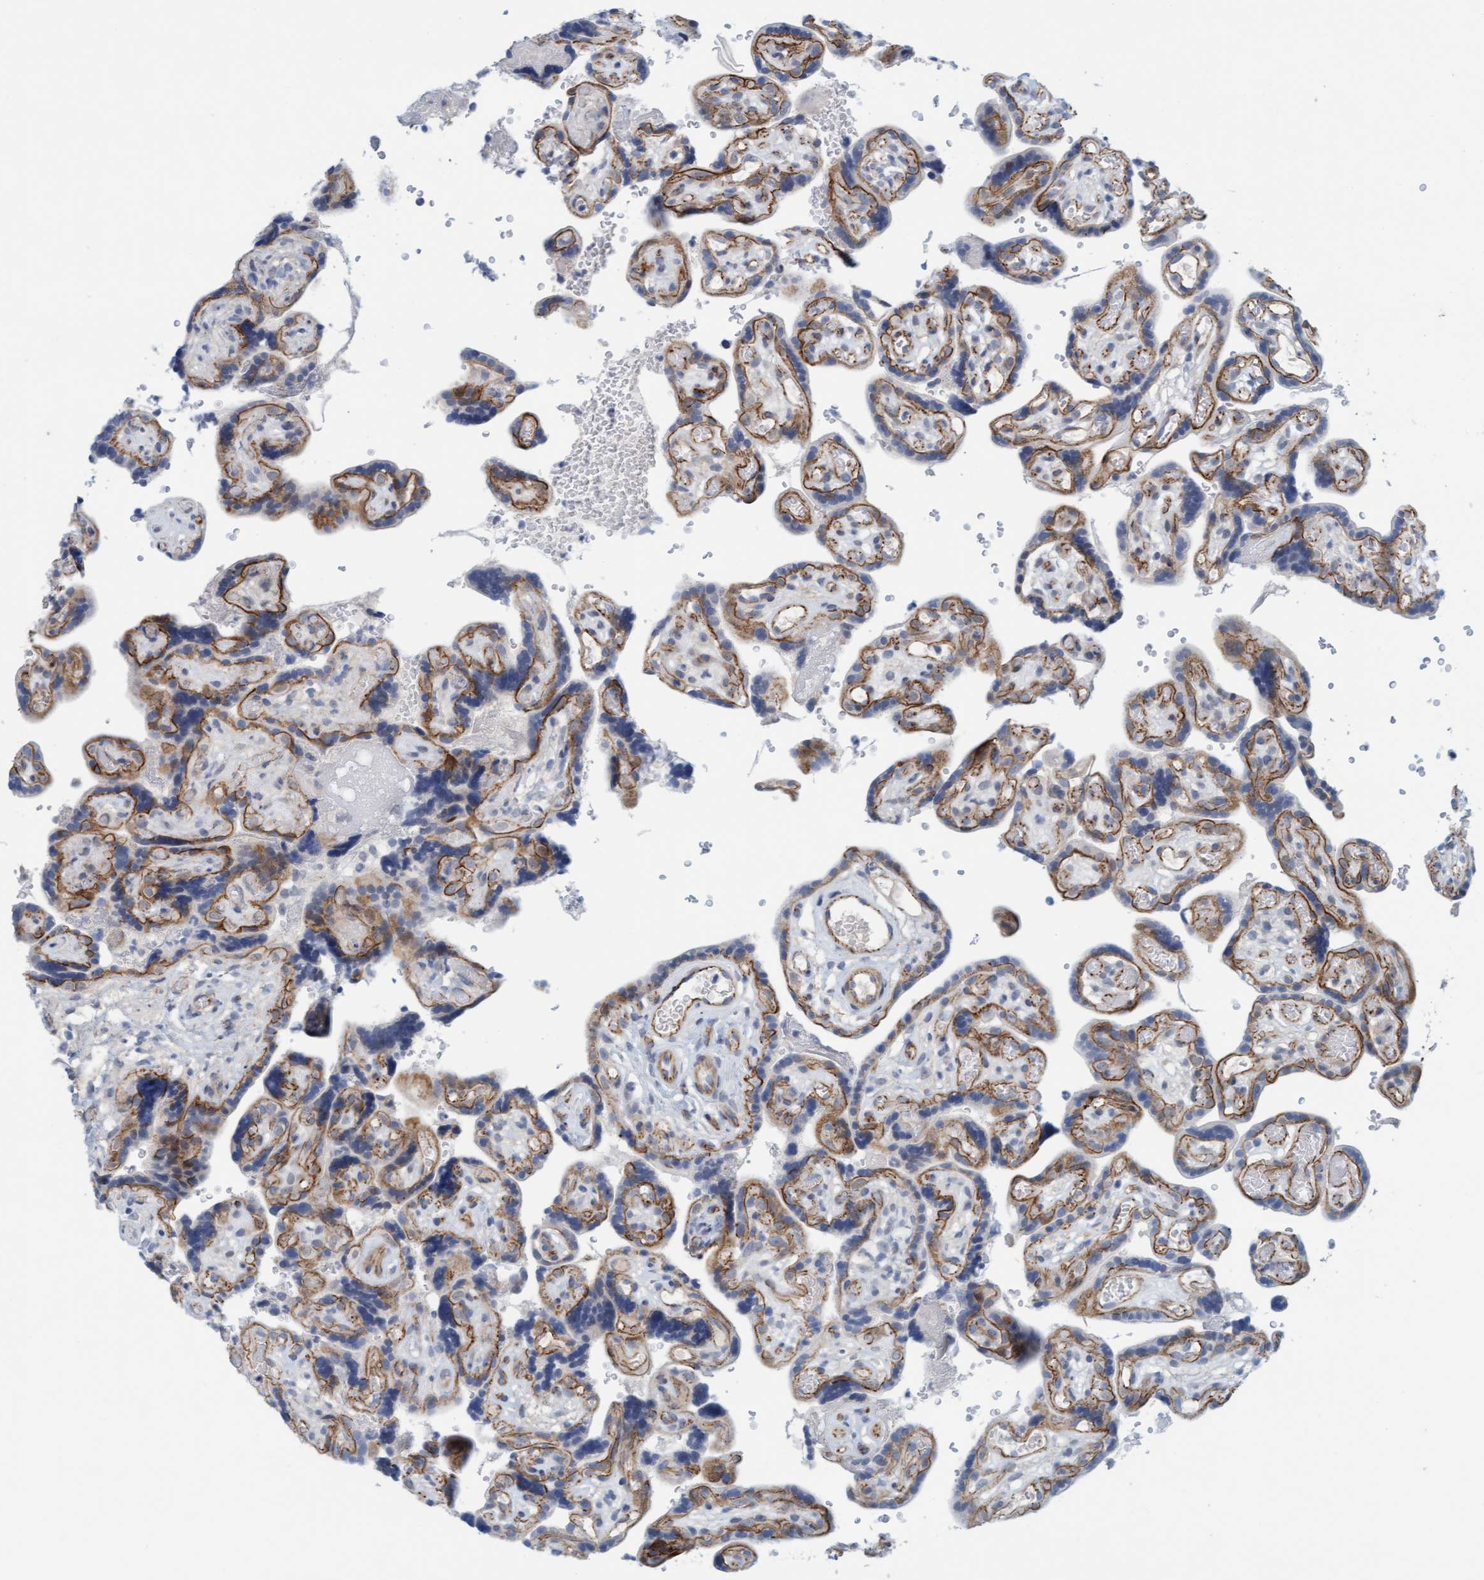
{"staining": {"intensity": "weak", "quantity": "25%-75%", "location": "cytoplasmic/membranous,nuclear"}, "tissue": "placenta", "cell_type": "Decidual cells", "image_type": "normal", "snomed": [{"axis": "morphology", "description": "Normal tissue, NOS"}, {"axis": "topography", "description": "Placenta"}], "caption": "Placenta was stained to show a protein in brown. There is low levels of weak cytoplasmic/membranous,nuclear positivity in approximately 25%-75% of decidual cells. (brown staining indicates protein expression, while blue staining denotes nuclei).", "gene": "KRBA2", "patient": {"sex": "female", "age": 30}}